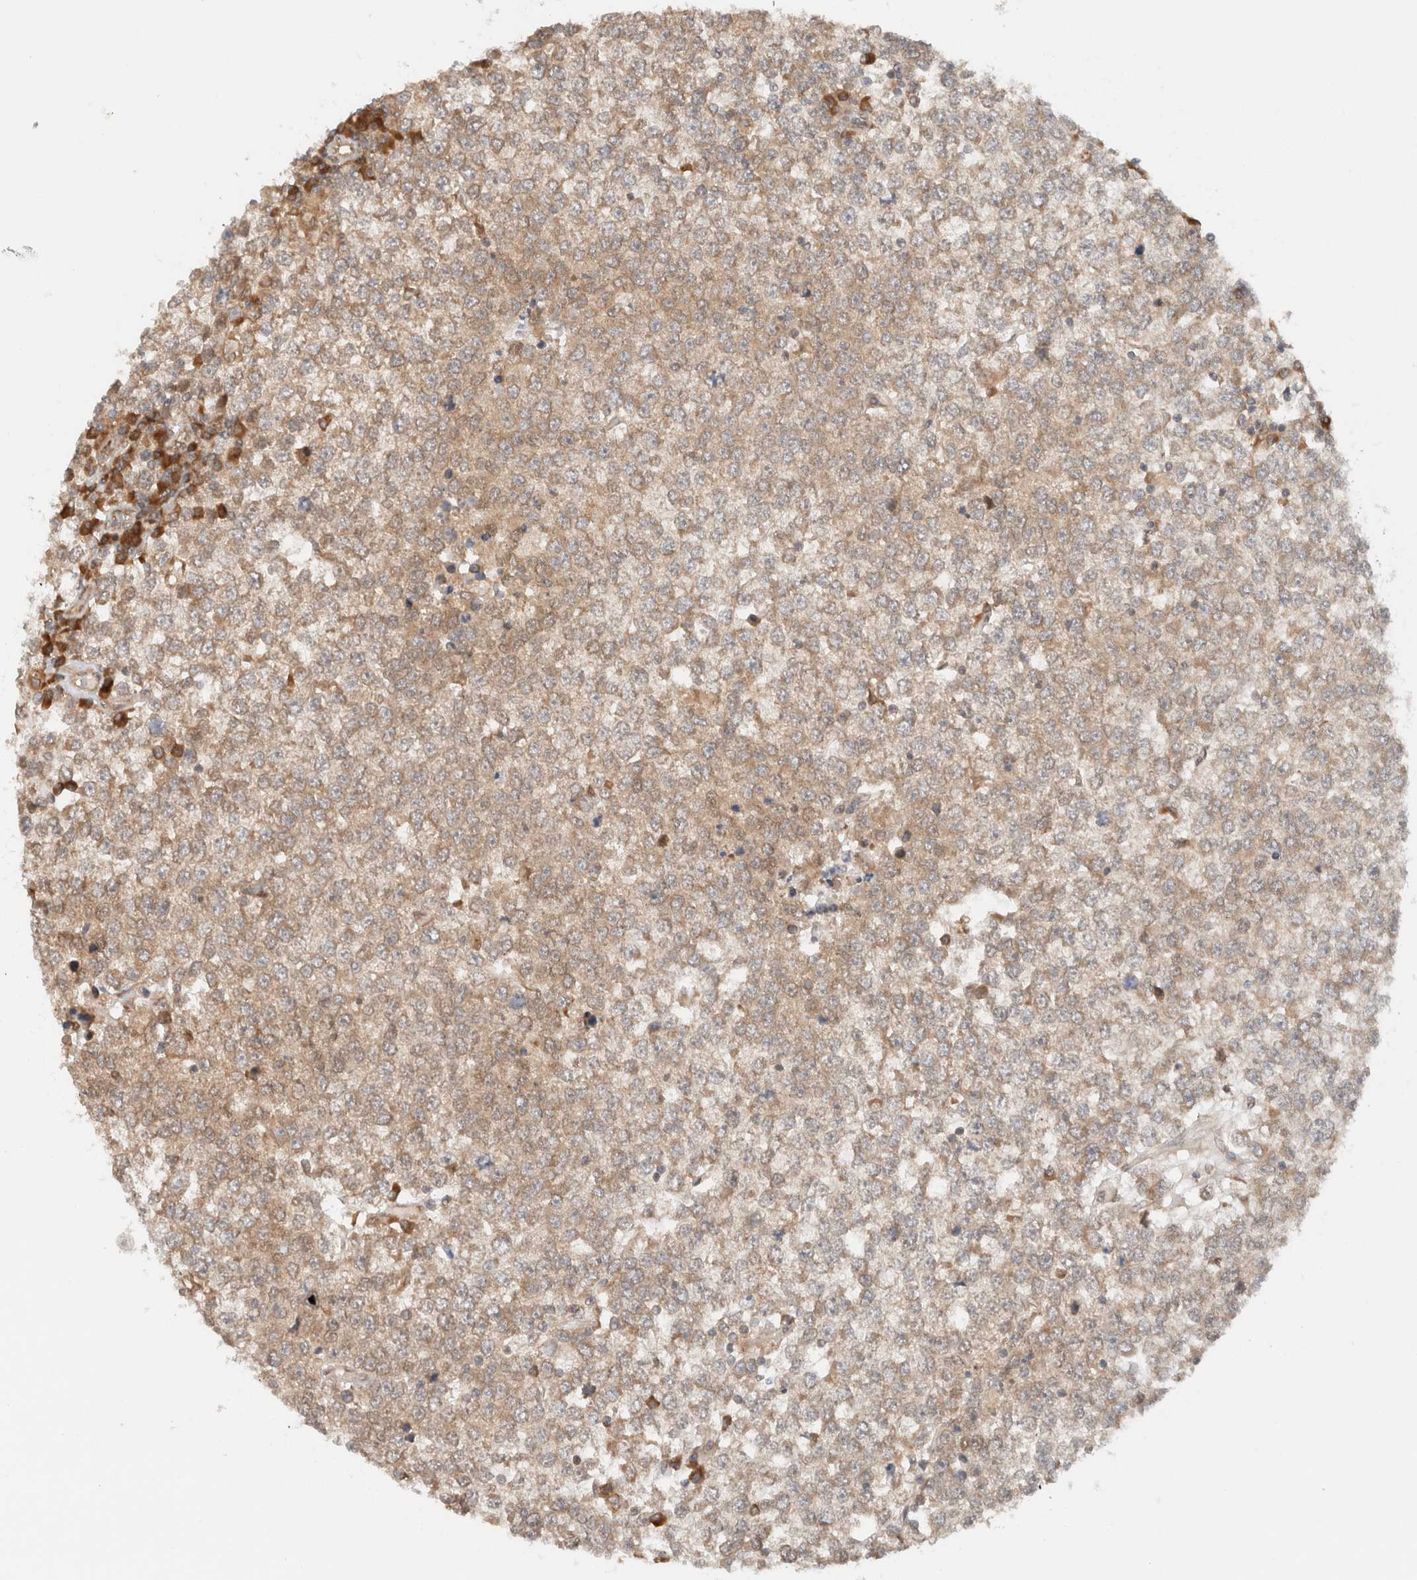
{"staining": {"intensity": "moderate", "quantity": ">75%", "location": "cytoplasmic/membranous"}, "tissue": "testis cancer", "cell_type": "Tumor cells", "image_type": "cancer", "snomed": [{"axis": "morphology", "description": "Seminoma, NOS"}, {"axis": "topography", "description": "Testis"}], "caption": "Testis cancer stained with DAB IHC demonstrates medium levels of moderate cytoplasmic/membranous expression in about >75% of tumor cells.", "gene": "ARFGEF2", "patient": {"sex": "male", "age": 65}}